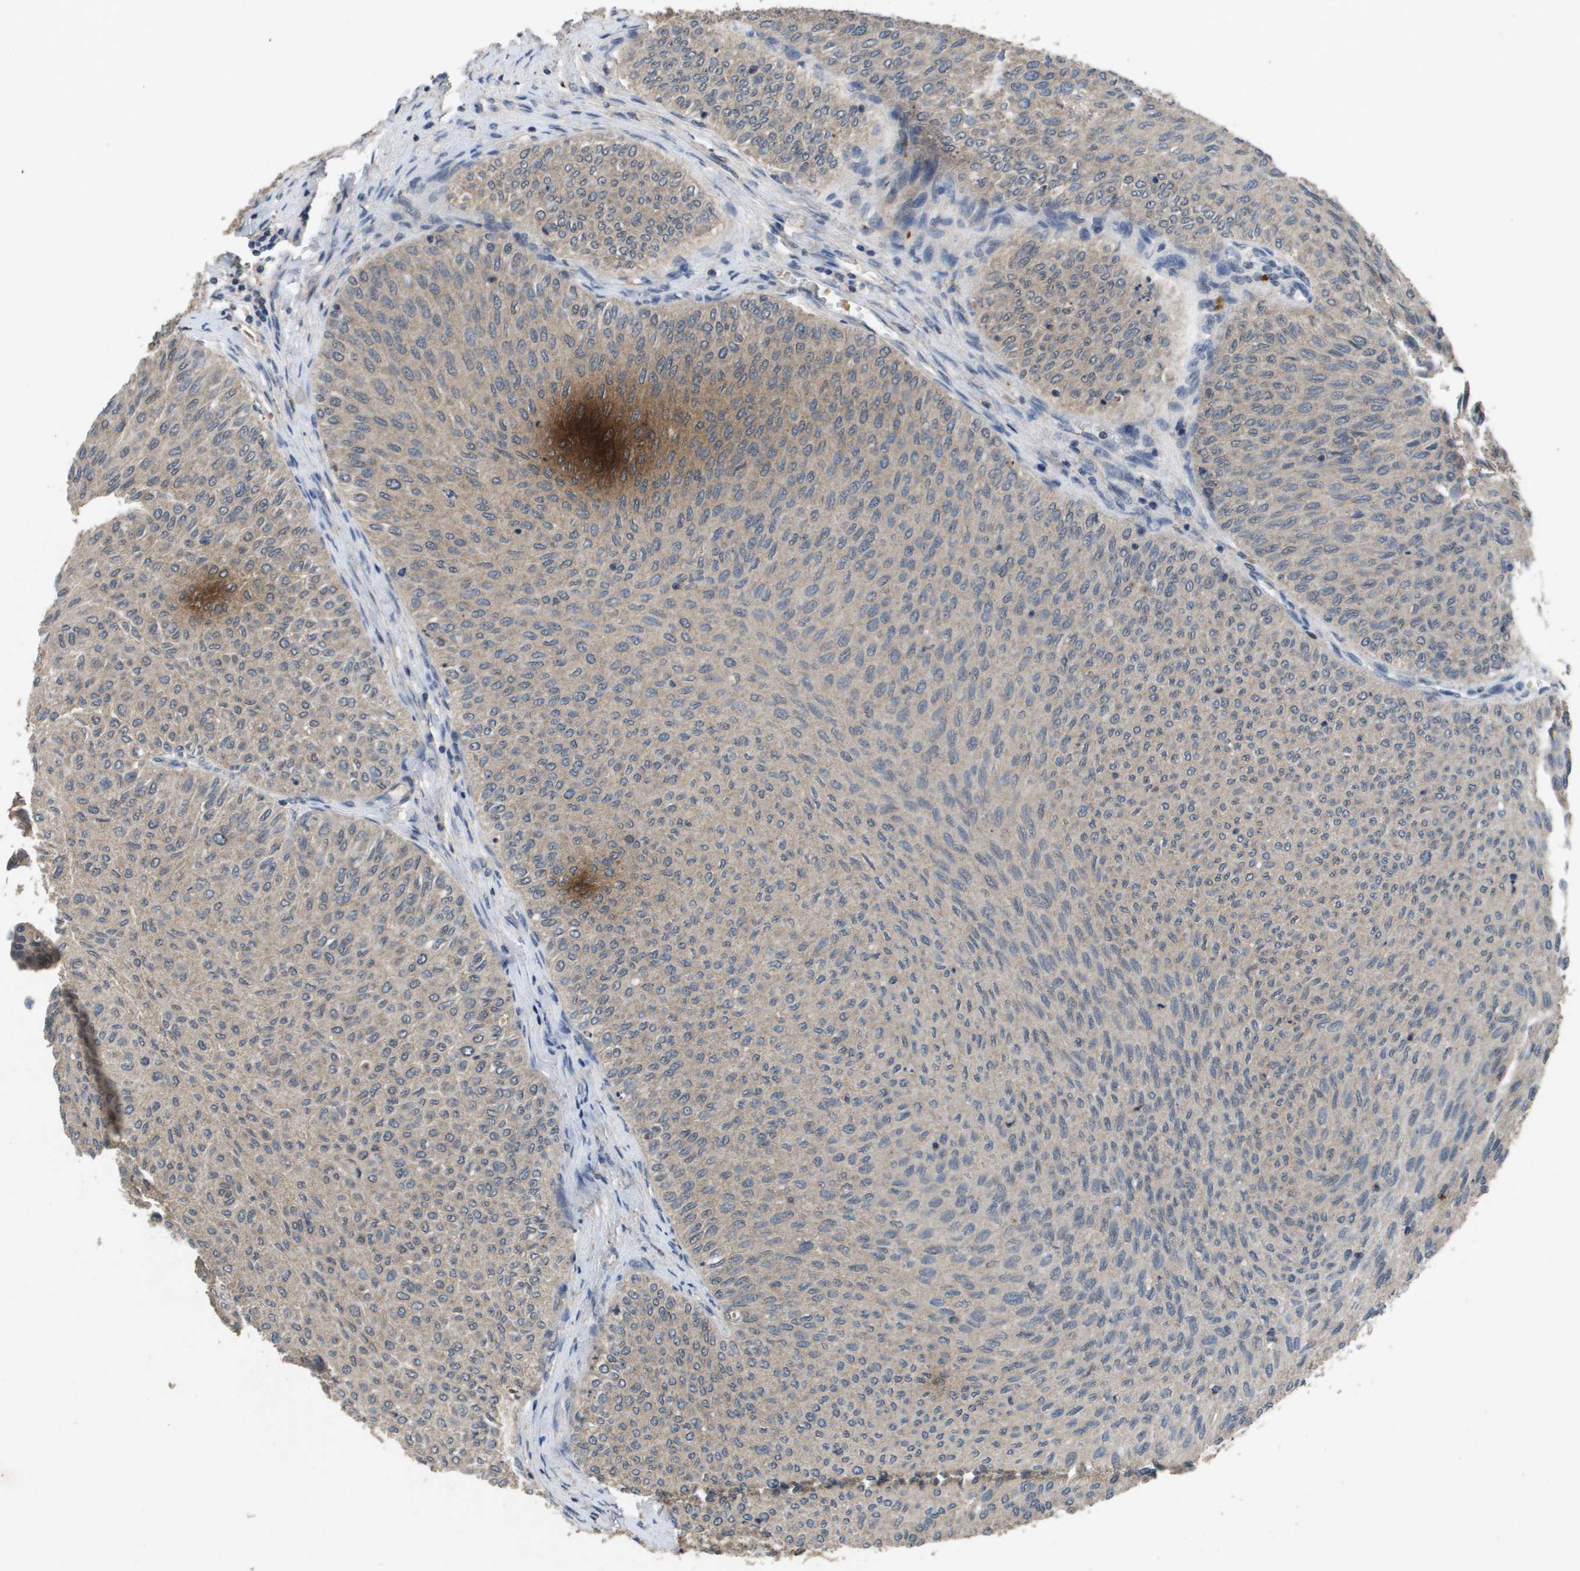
{"staining": {"intensity": "weak", "quantity": "25%-75%", "location": "cytoplasmic/membranous"}, "tissue": "urothelial cancer", "cell_type": "Tumor cells", "image_type": "cancer", "snomed": [{"axis": "morphology", "description": "Urothelial carcinoma, Low grade"}, {"axis": "topography", "description": "Urinary bladder"}], "caption": "Immunohistochemistry (IHC) micrograph of neoplastic tissue: urothelial carcinoma (low-grade) stained using IHC displays low levels of weak protein expression localized specifically in the cytoplasmic/membranous of tumor cells, appearing as a cytoplasmic/membranous brown color.", "gene": "PROC", "patient": {"sex": "male", "age": 78}}